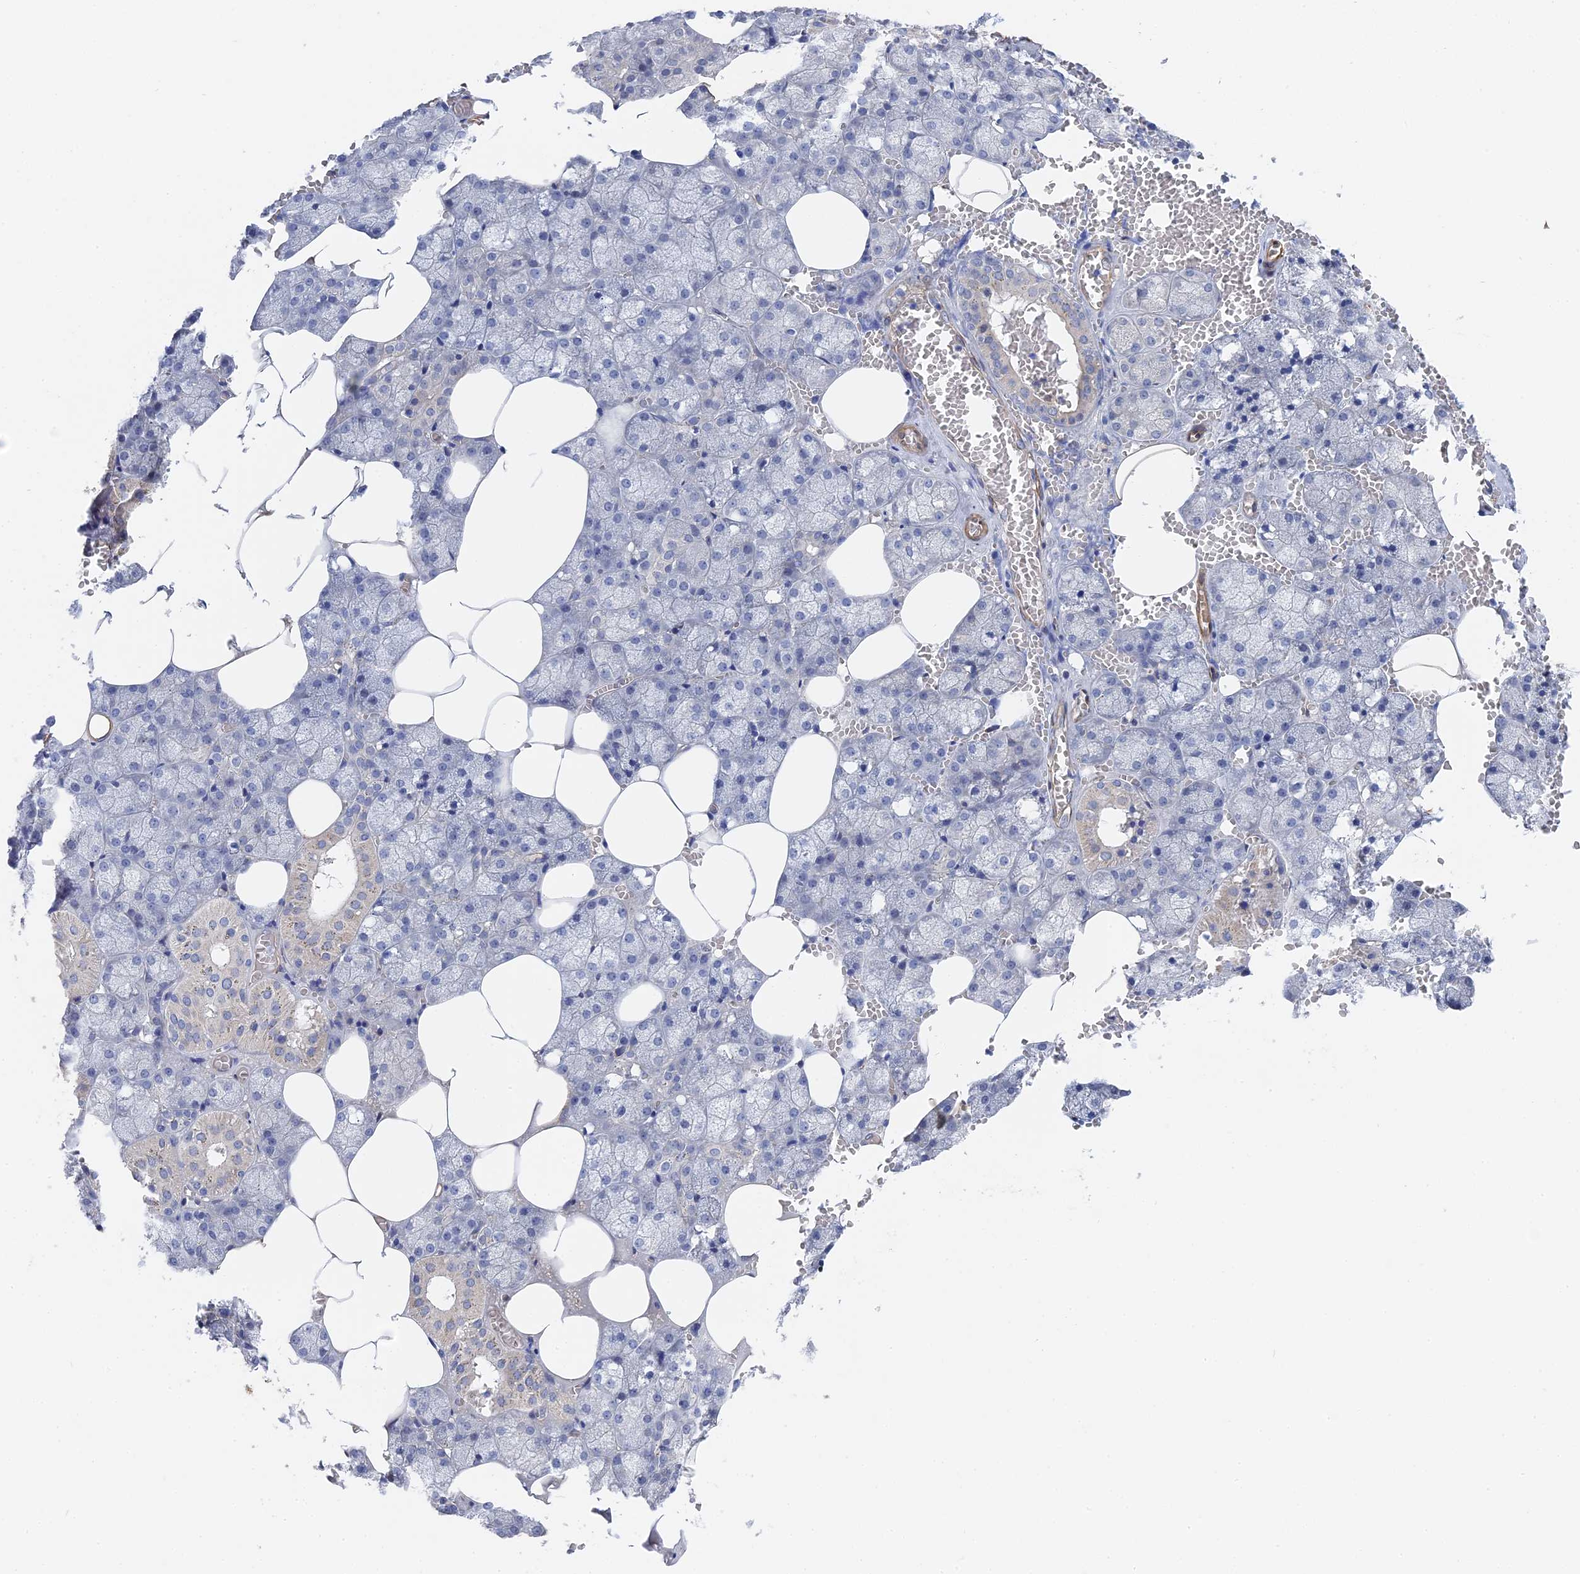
{"staining": {"intensity": "weak", "quantity": "<25%", "location": "cytoplasmic/membranous"}, "tissue": "salivary gland", "cell_type": "Glandular cells", "image_type": "normal", "snomed": [{"axis": "morphology", "description": "Normal tissue, NOS"}, {"axis": "topography", "description": "Salivary gland"}], "caption": "The micrograph shows no staining of glandular cells in benign salivary gland.", "gene": "MTHFSD", "patient": {"sex": "male", "age": 62}}